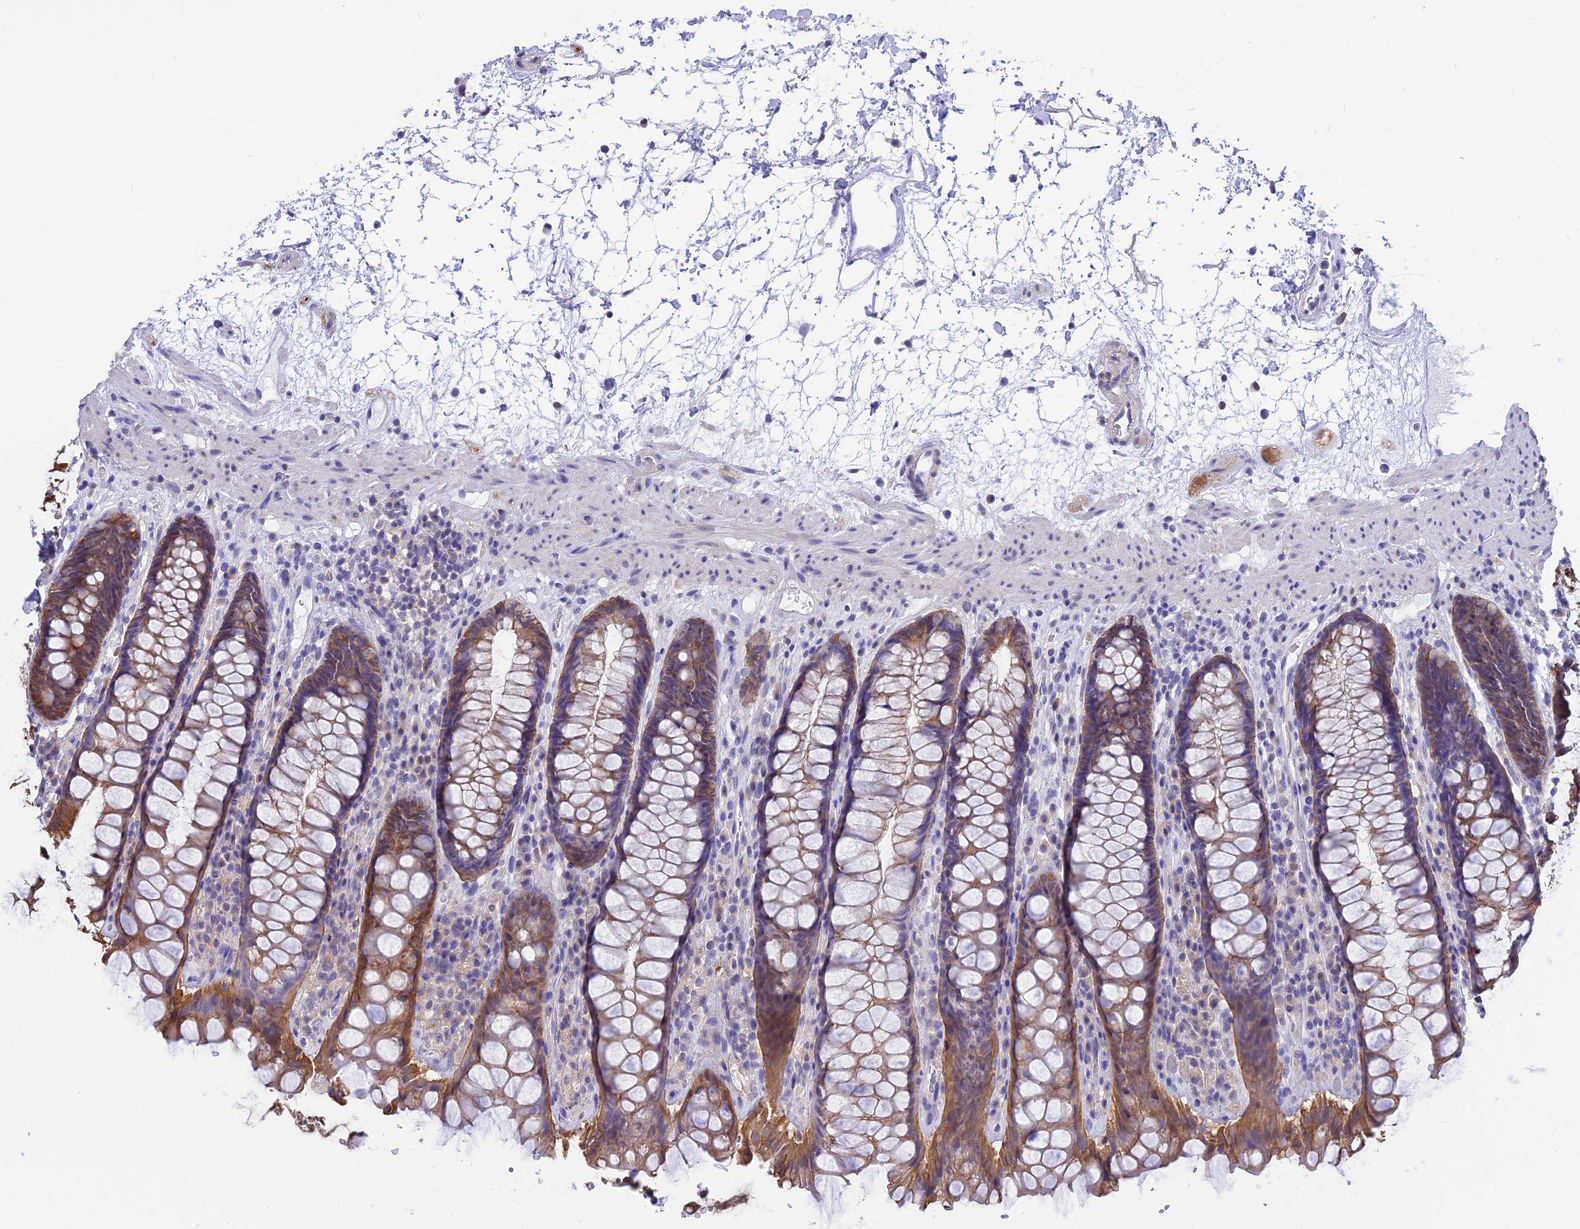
{"staining": {"intensity": "moderate", "quantity": ">75%", "location": "cytoplasmic/membranous"}, "tissue": "rectum", "cell_type": "Glandular cells", "image_type": "normal", "snomed": [{"axis": "morphology", "description": "Normal tissue, NOS"}, {"axis": "topography", "description": "Rectum"}], "caption": "The micrograph shows a brown stain indicating the presence of a protein in the cytoplasmic/membranous of glandular cells in rectum. (brown staining indicates protein expression, while blue staining denotes nuclei).", "gene": "STUB1", "patient": {"sex": "male", "age": 64}}